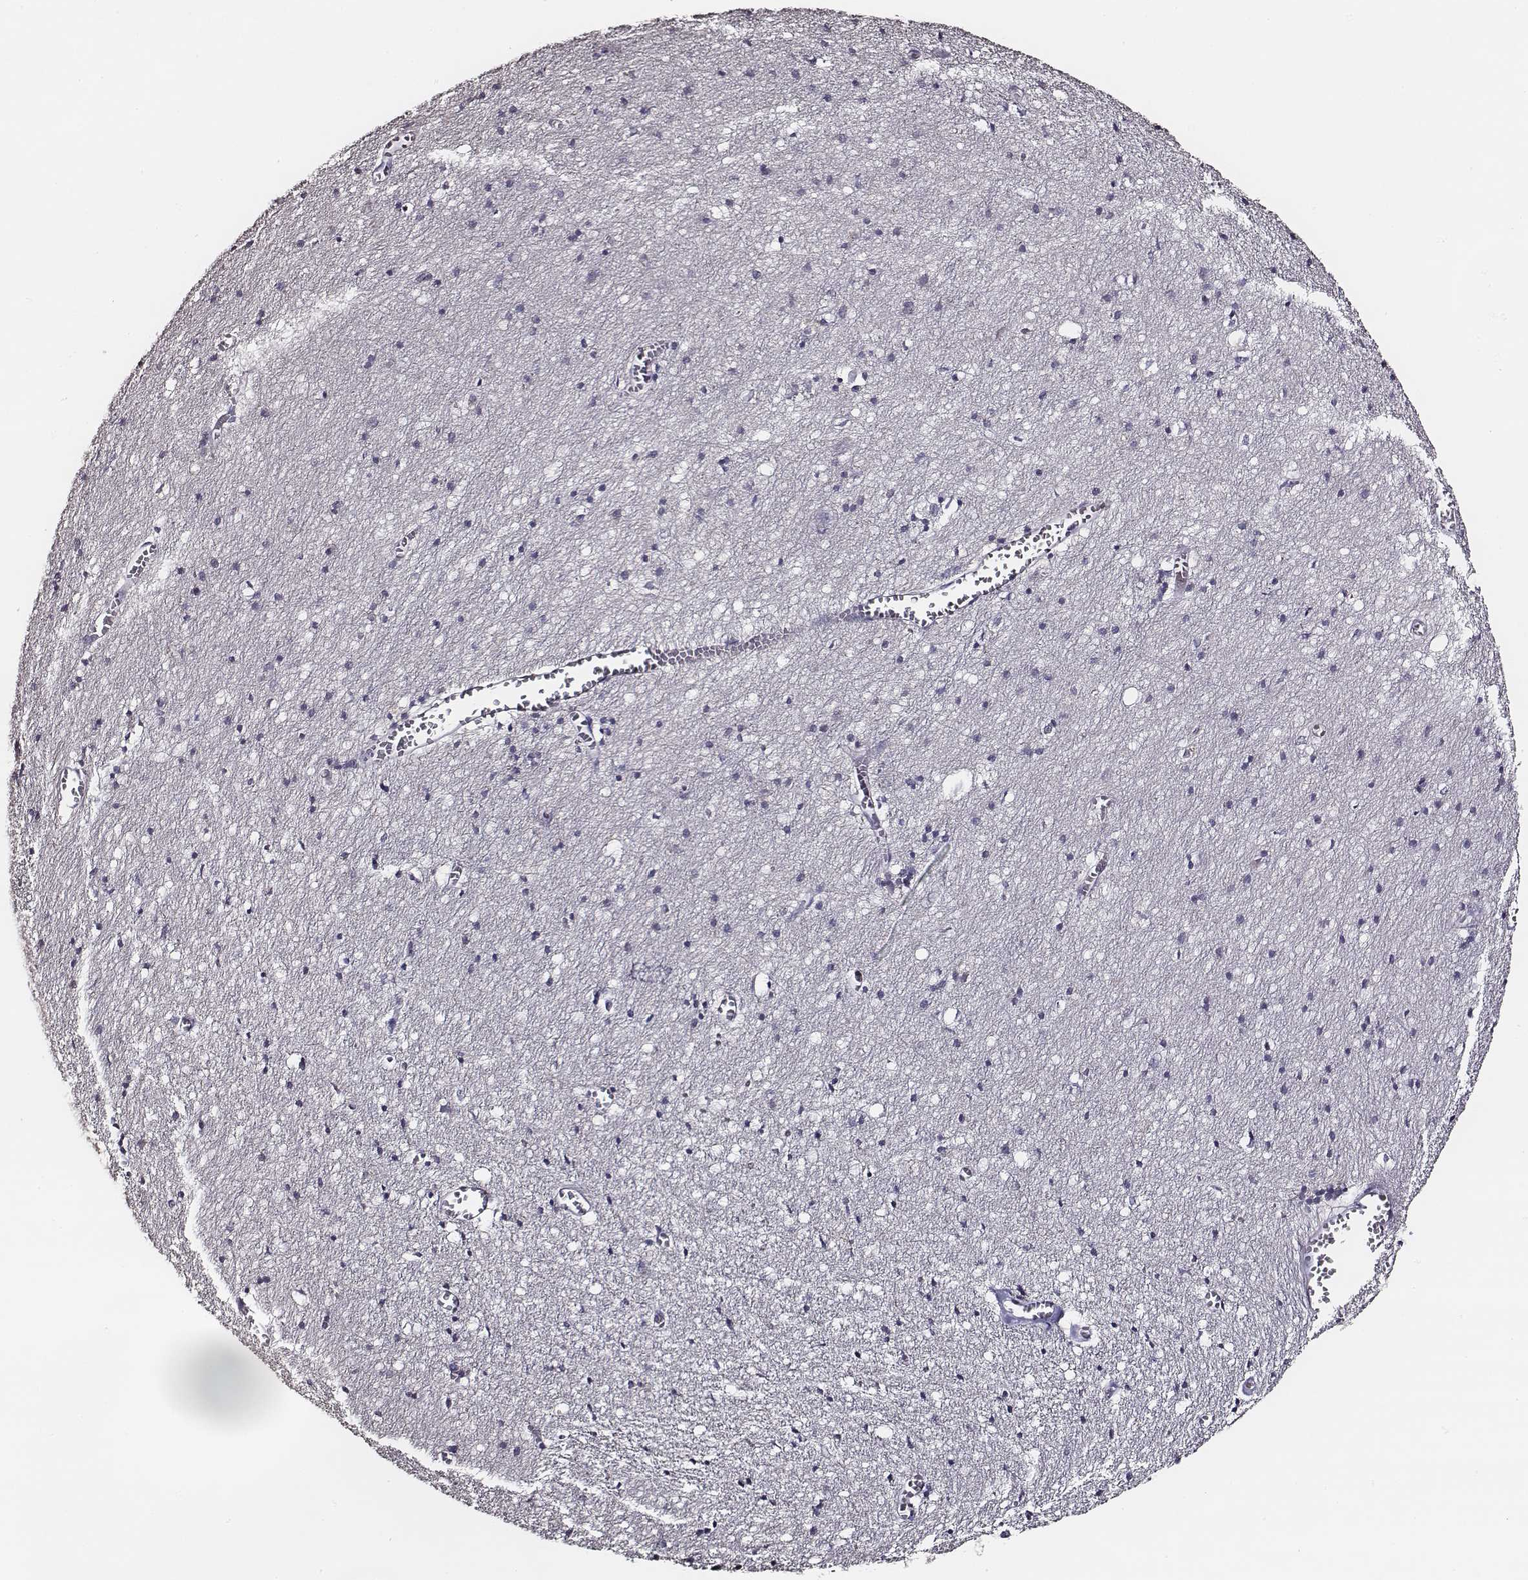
{"staining": {"intensity": "negative", "quantity": "none", "location": "none"}, "tissue": "cerebral cortex", "cell_type": "Endothelial cells", "image_type": "normal", "snomed": [{"axis": "morphology", "description": "Normal tissue, NOS"}, {"axis": "topography", "description": "Cerebral cortex"}], "caption": "An IHC micrograph of unremarkable cerebral cortex is shown. There is no staining in endothelial cells of cerebral cortex. (DAB IHC visualized using brightfield microscopy, high magnification).", "gene": "AADAT", "patient": {"sex": "male", "age": 70}}